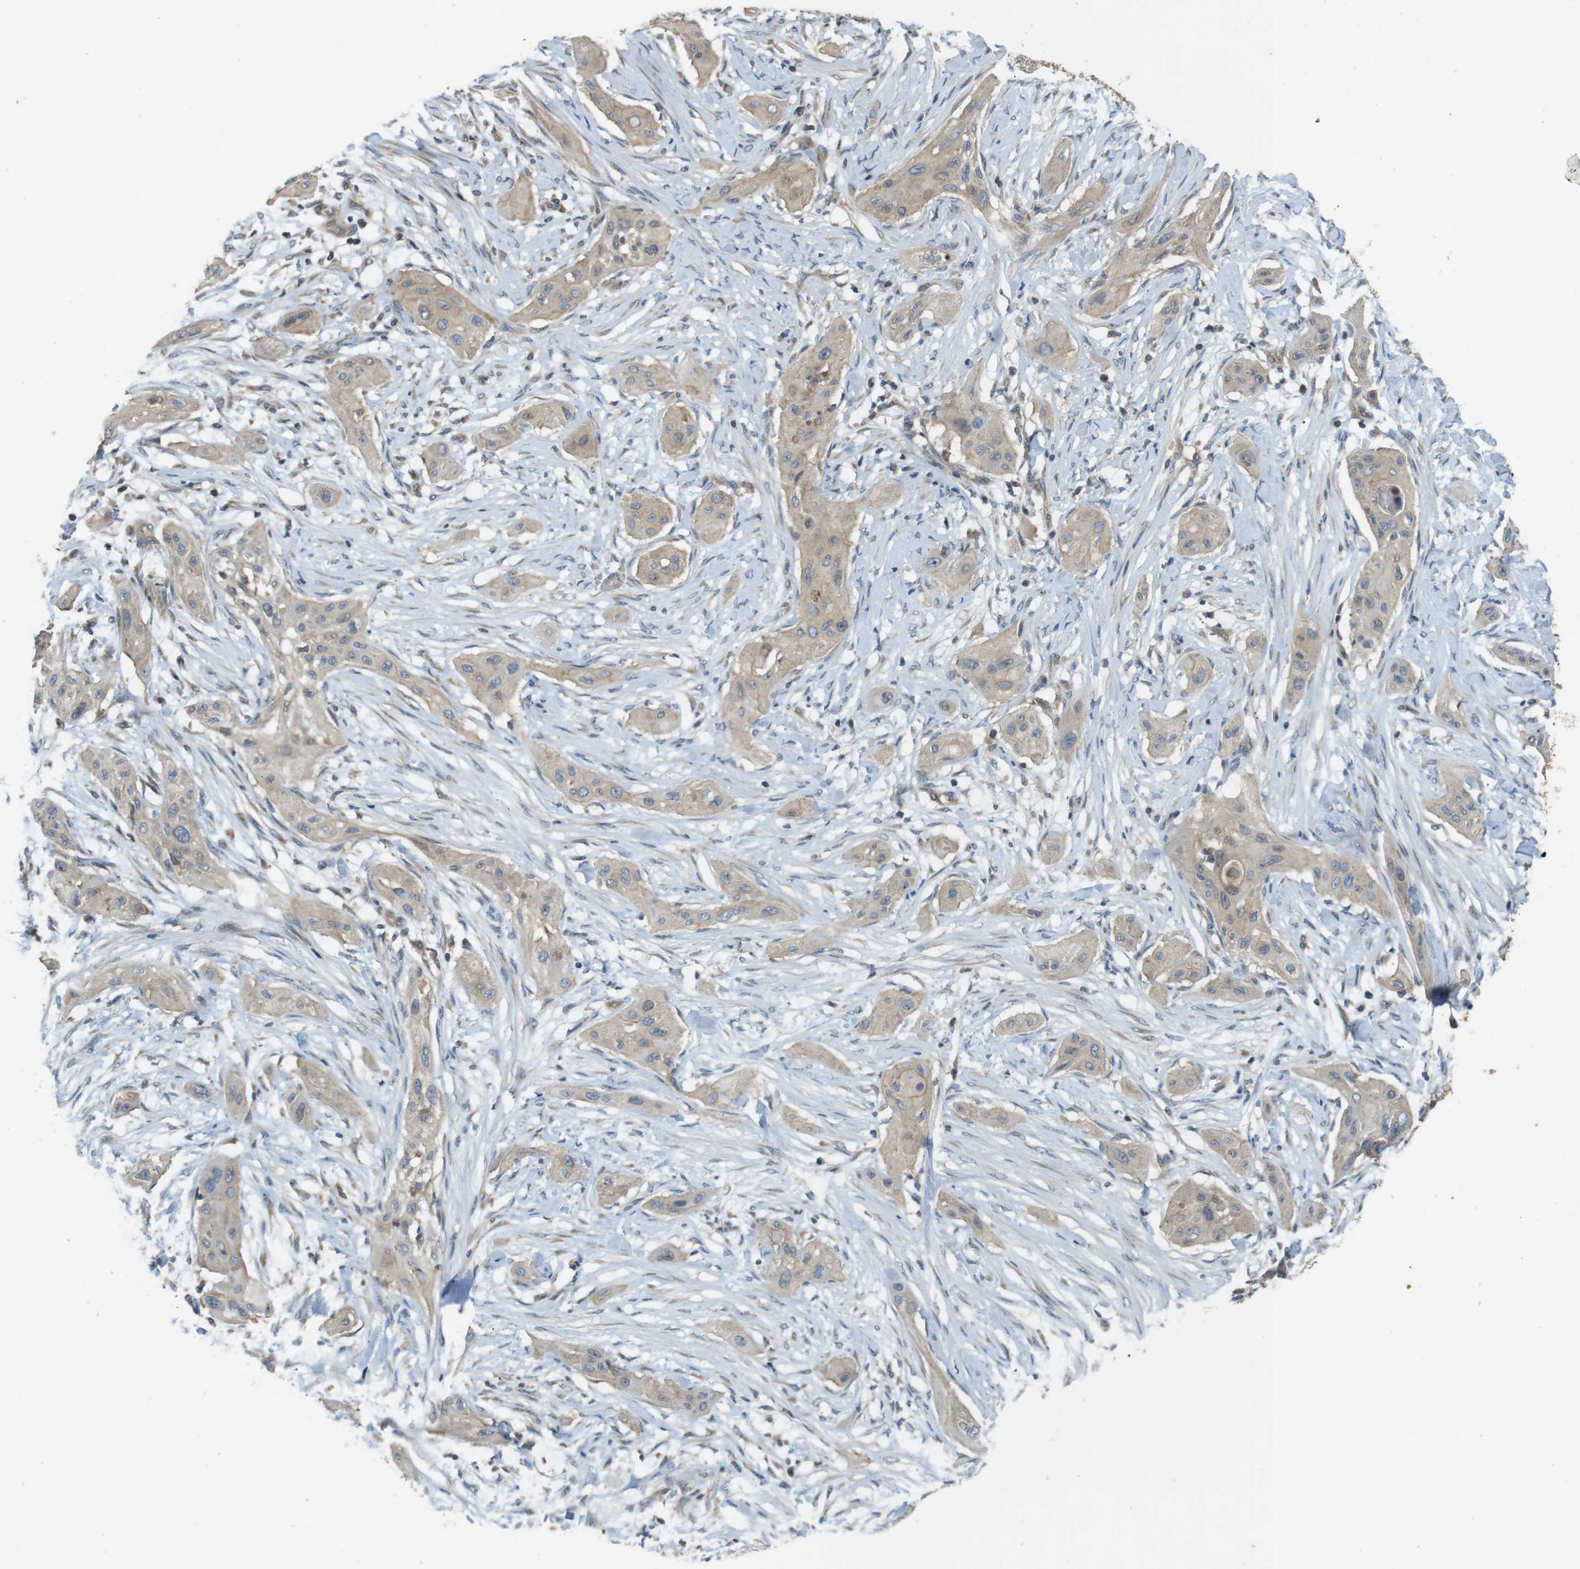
{"staining": {"intensity": "weak", "quantity": ">75%", "location": "cytoplasmic/membranous"}, "tissue": "lung cancer", "cell_type": "Tumor cells", "image_type": "cancer", "snomed": [{"axis": "morphology", "description": "Squamous cell carcinoma, NOS"}, {"axis": "topography", "description": "Lung"}], "caption": "Brown immunohistochemical staining in human lung cancer exhibits weak cytoplasmic/membranous staining in about >75% of tumor cells. (Brightfield microscopy of DAB IHC at high magnification).", "gene": "CLTC", "patient": {"sex": "female", "age": 47}}